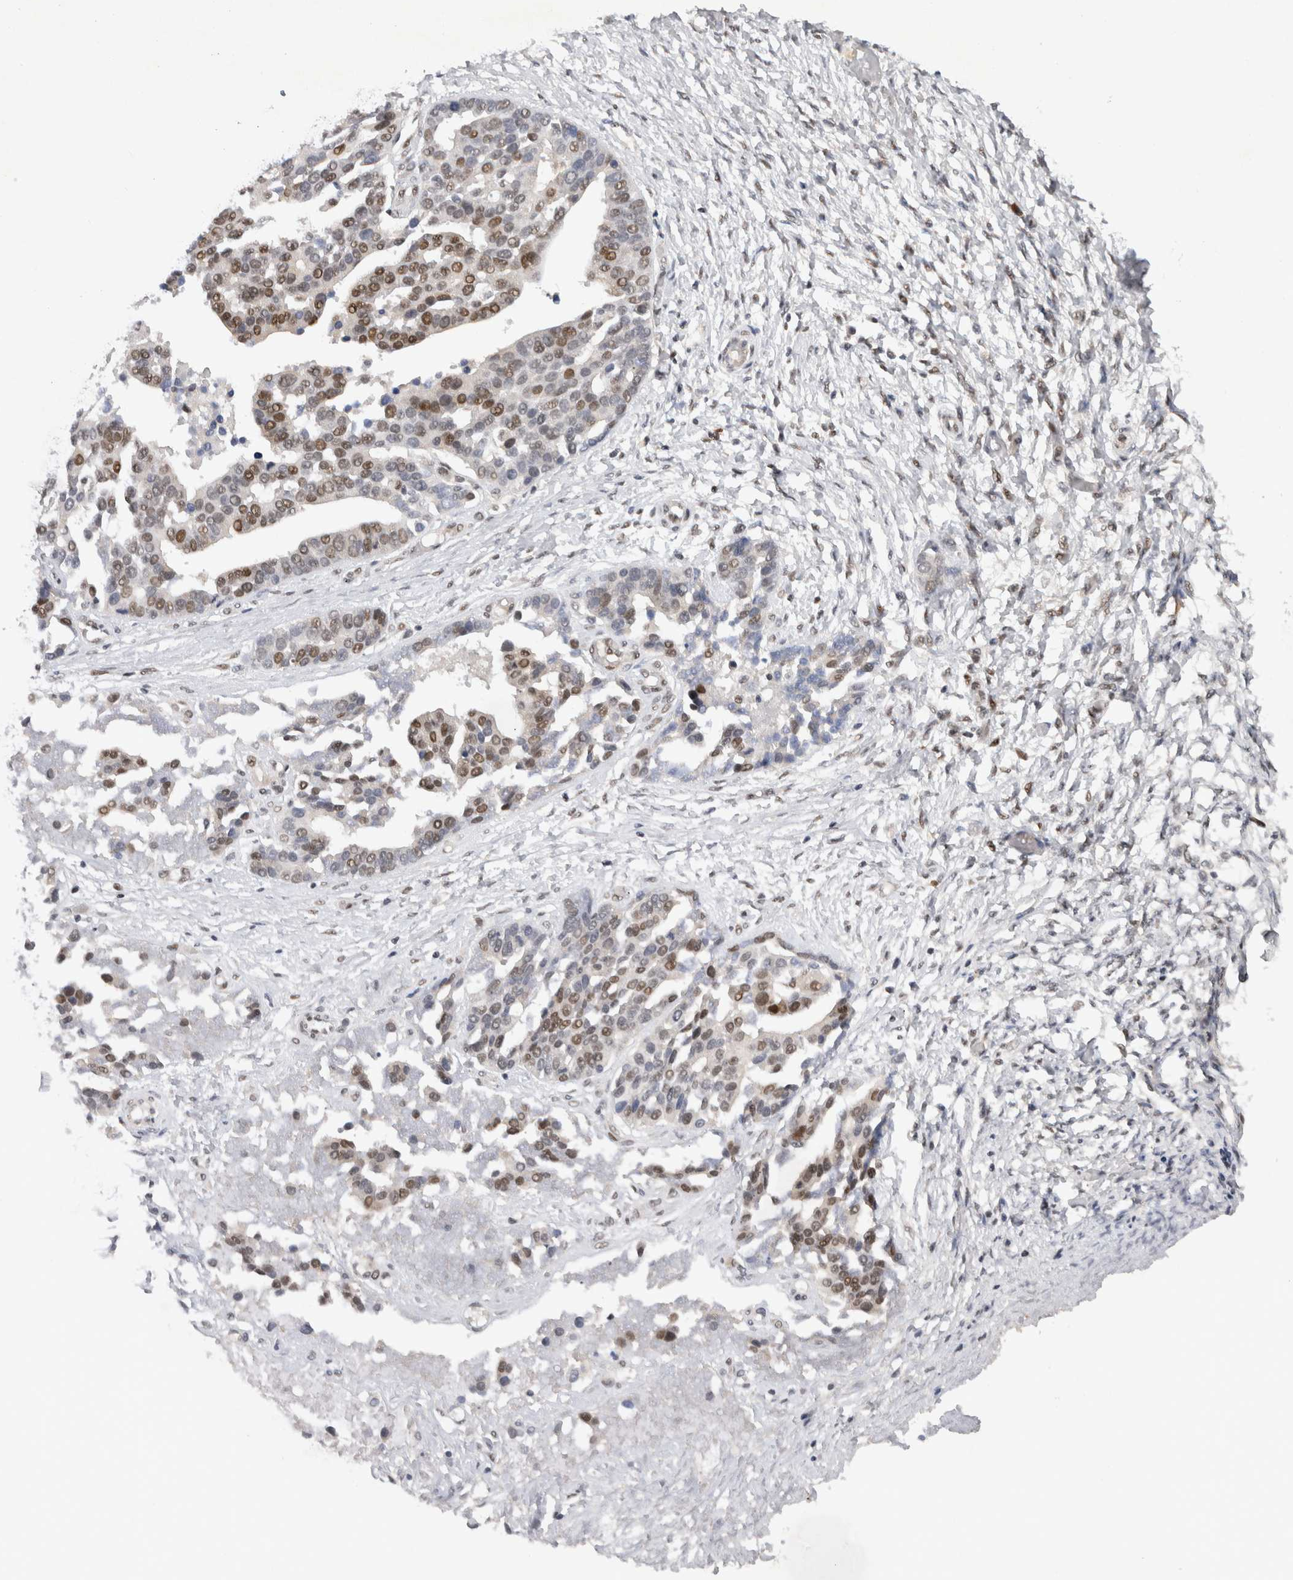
{"staining": {"intensity": "moderate", "quantity": ">75%", "location": "nuclear"}, "tissue": "ovarian cancer", "cell_type": "Tumor cells", "image_type": "cancer", "snomed": [{"axis": "morphology", "description": "Cystadenocarcinoma, serous, NOS"}, {"axis": "topography", "description": "Ovary"}], "caption": "High-magnification brightfield microscopy of ovarian cancer (serous cystadenocarcinoma) stained with DAB (3,3'-diaminobenzidine) (brown) and counterstained with hematoxylin (blue). tumor cells exhibit moderate nuclear positivity is appreciated in about>75% of cells. Using DAB (3,3'-diaminobenzidine) (brown) and hematoxylin (blue) stains, captured at high magnification using brightfield microscopy.", "gene": "HESX1", "patient": {"sex": "female", "age": 44}}